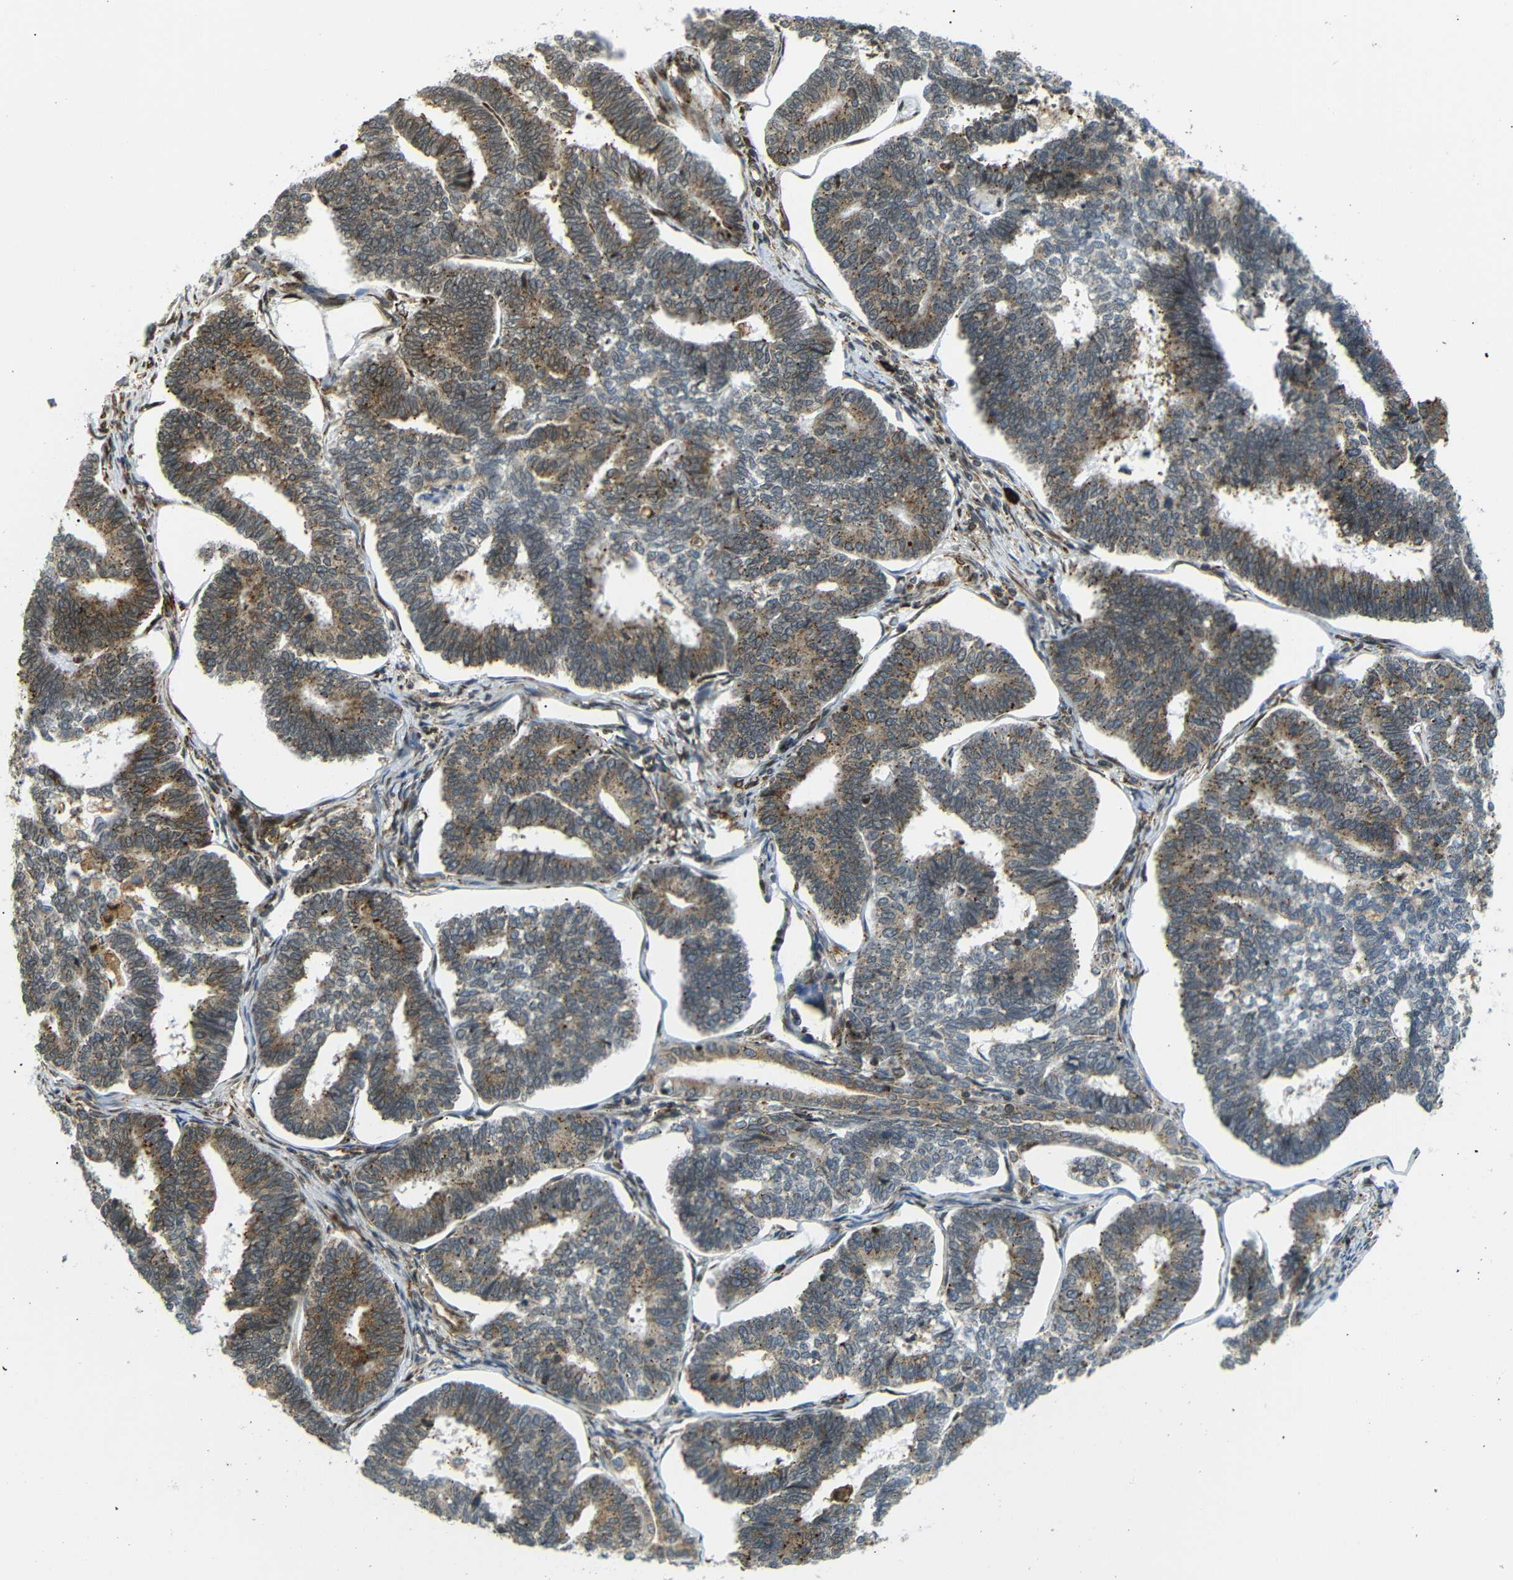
{"staining": {"intensity": "moderate", "quantity": "25%-75%", "location": "cytoplasmic/membranous"}, "tissue": "endometrial cancer", "cell_type": "Tumor cells", "image_type": "cancer", "snomed": [{"axis": "morphology", "description": "Adenocarcinoma, NOS"}, {"axis": "topography", "description": "Endometrium"}], "caption": "A histopathology image of human endometrial adenocarcinoma stained for a protein shows moderate cytoplasmic/membranous brown staining in tumor cells. Using DAB (3,3'-diaminobenzidine) (brown) and hematoxylin (blue) stains, captured at high magnification using brightfield microscopy.", "gene": "SPCS2", "patient": {"sex": "female", "age": 70}}